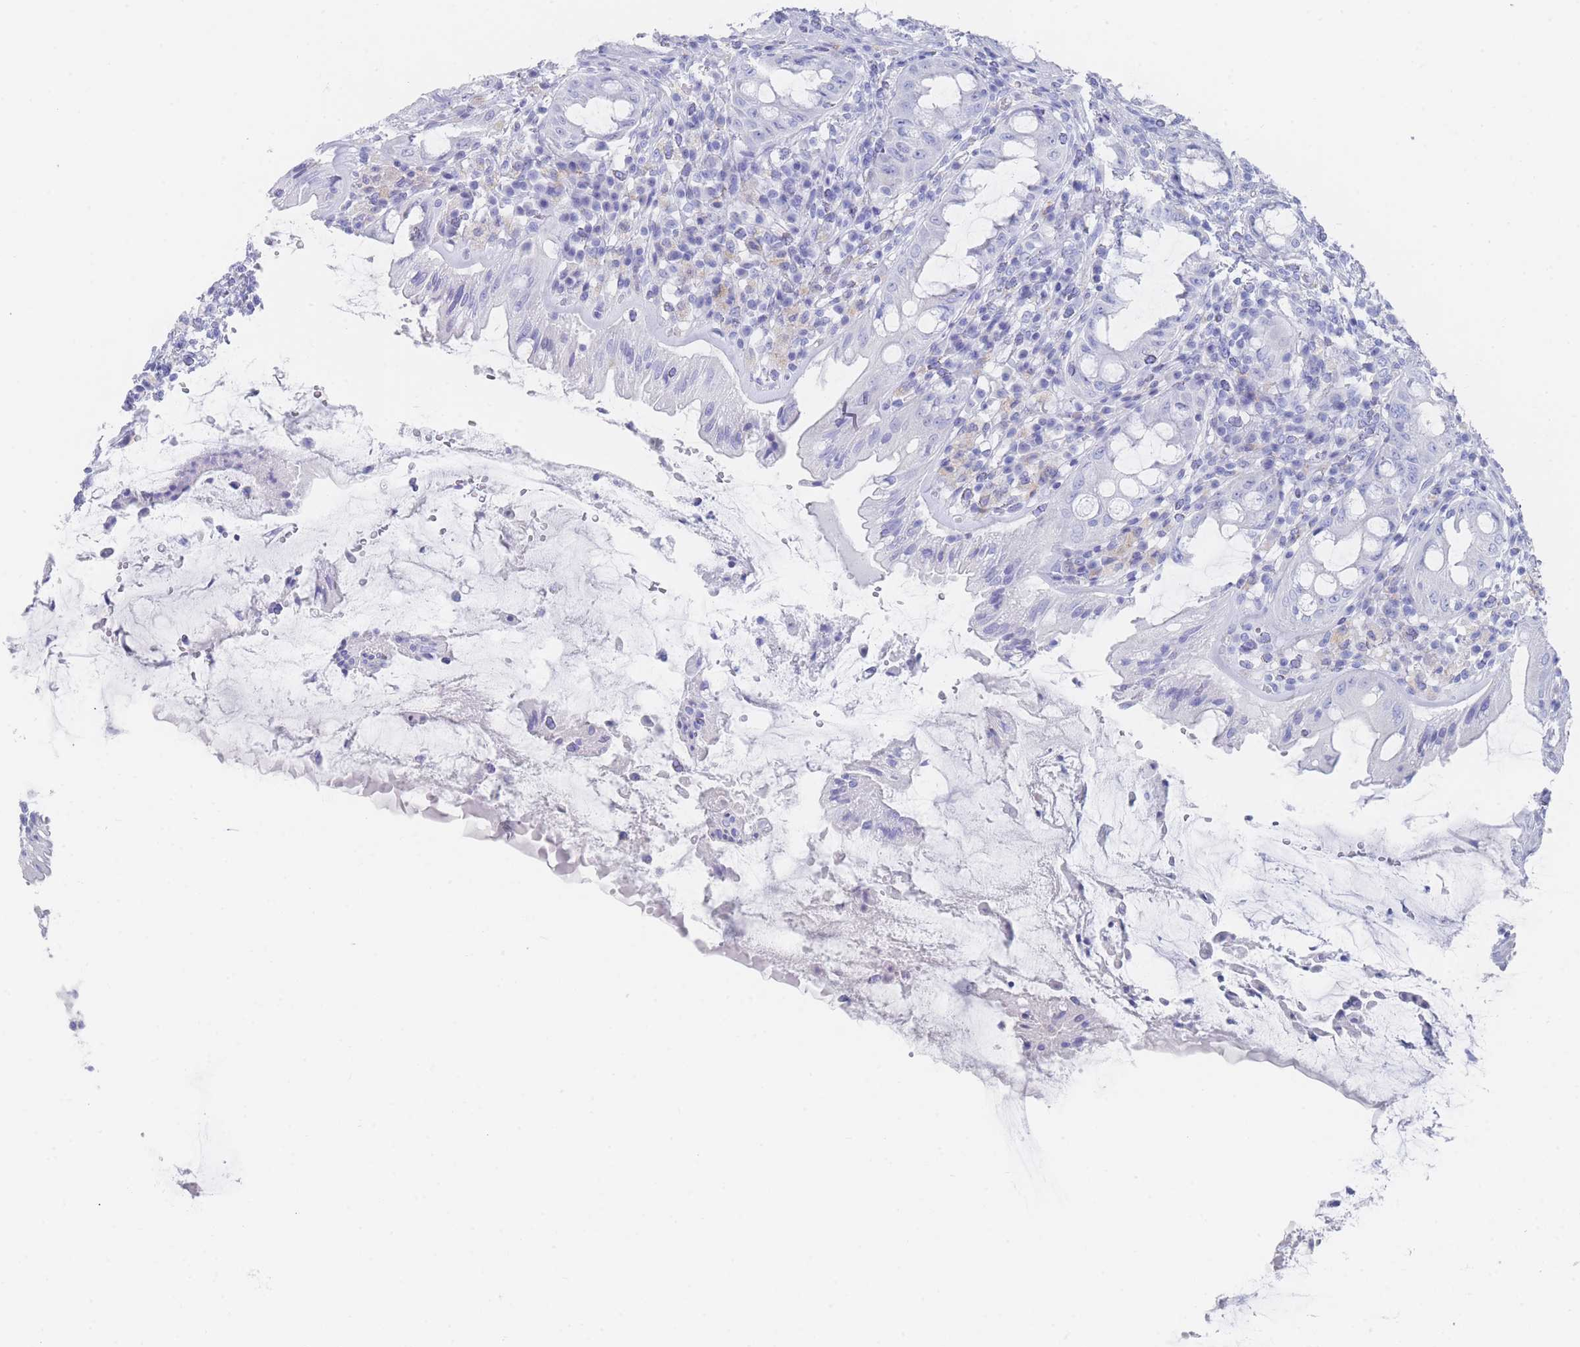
{"staining": {"intensity": "negative", "quantity": "none", "location": "none"}, "tissue": "rectum", "cell_type": "Glandular cells", "image_type": "normal", "snomed": [{"axis": "morphology", "description": "Normal tissue, NOS"}, {"axis": "topography", "description": "Rectum"}], "caption": "The micrograph shows no staining of glandular cells in benign rectum.", "gene": "LRRC37A2", "patient": {"sex": "female", "age": 57}}